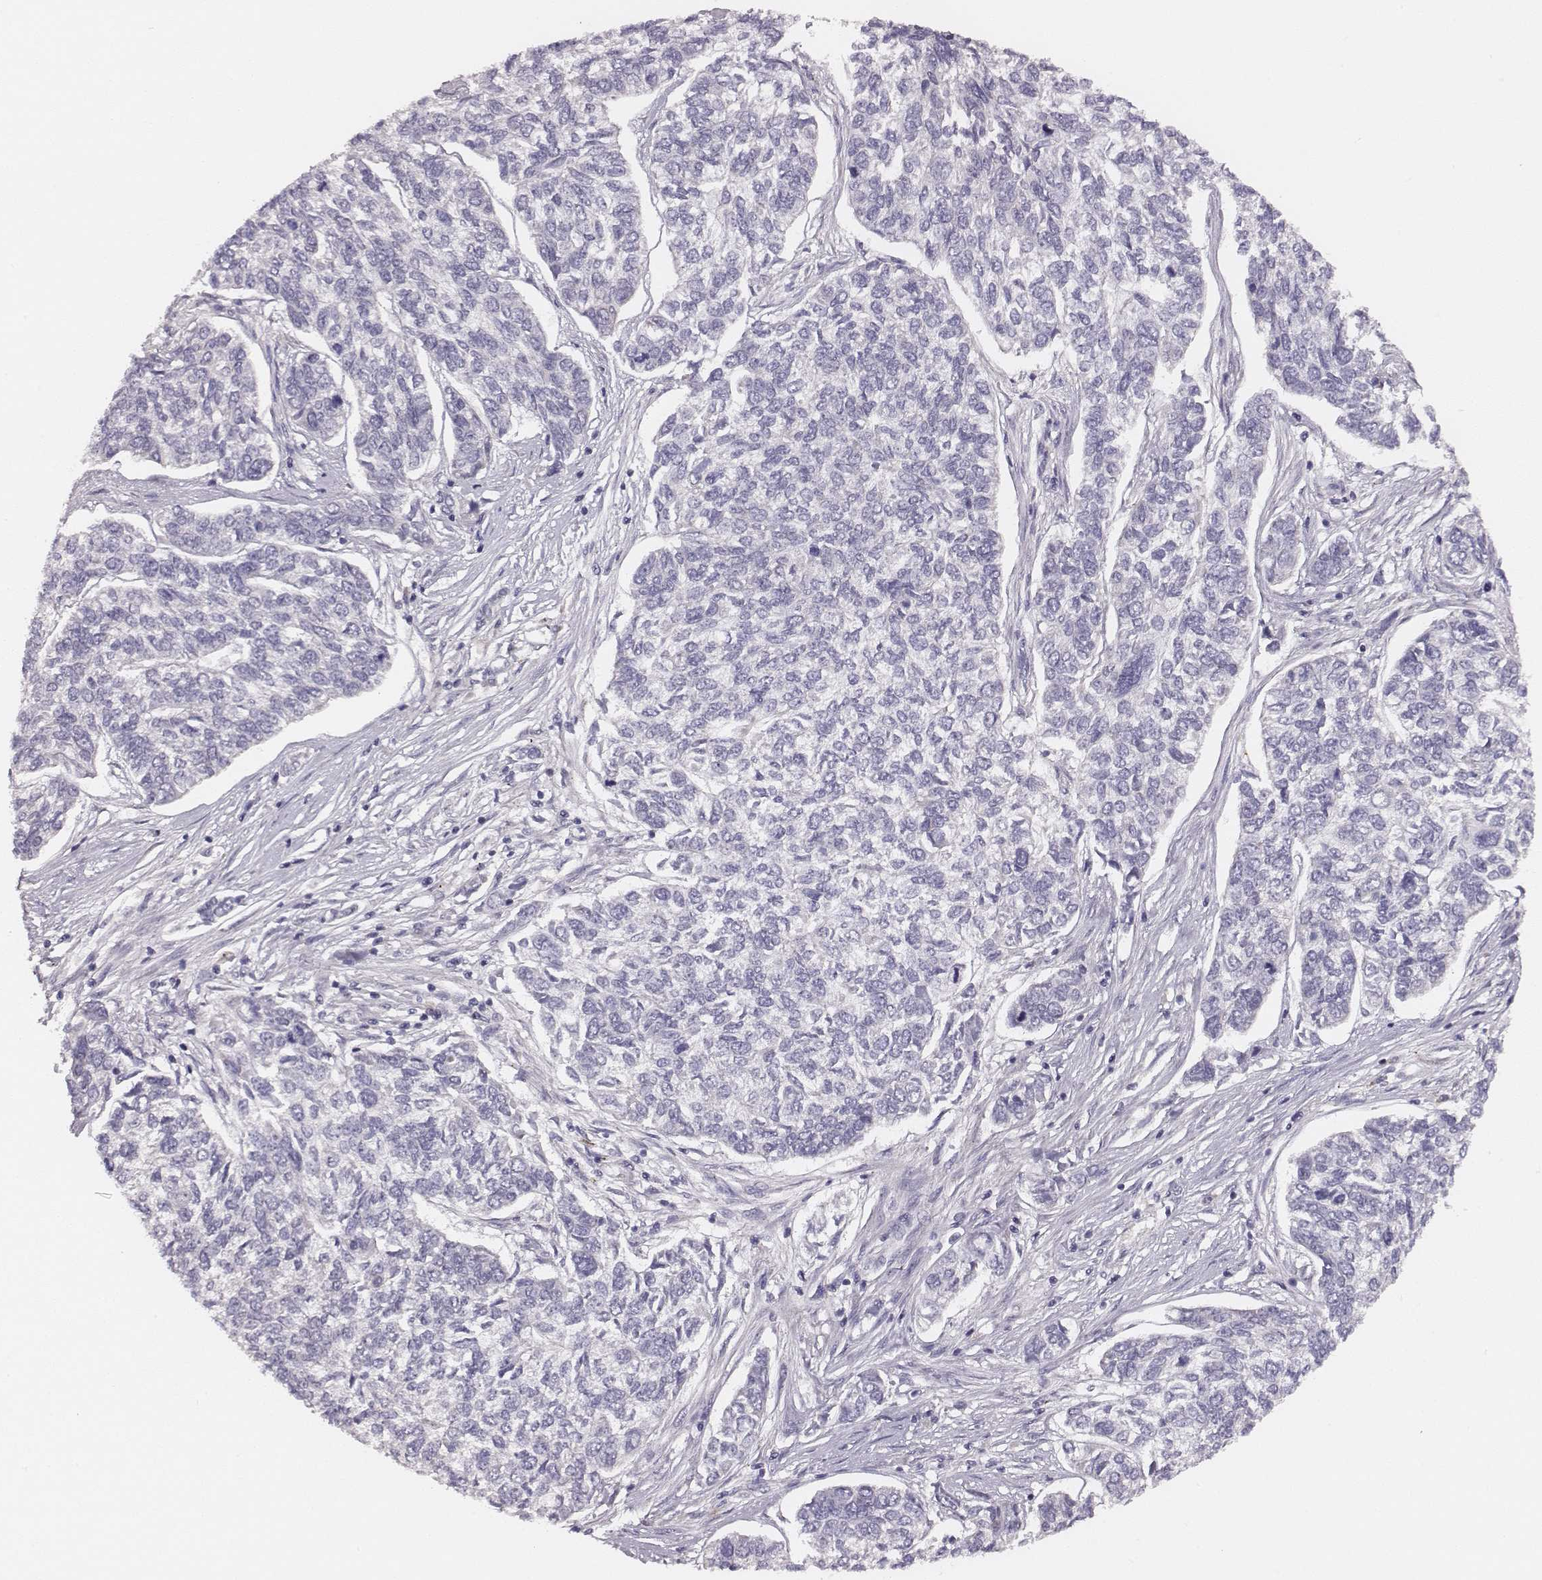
{"staining": {"intensity": "negative", "quantity": "none", "location": "none"}, "tissue": "skin cancer", "cell_type": "Tumor cells", "image_type": "cancer", "snomed": [{"axis": "morphology", "description": "Basal cell carcinoma"}, {"axis": "topography", "description": "Skin"}], "caption": "This is an immunohistochemistry (IHC) image of skin basal cell carcinoma. There is no positivity in tumor cells.", "gene": "UBL4B", "patient": {"sex": "female", "age": 65}}